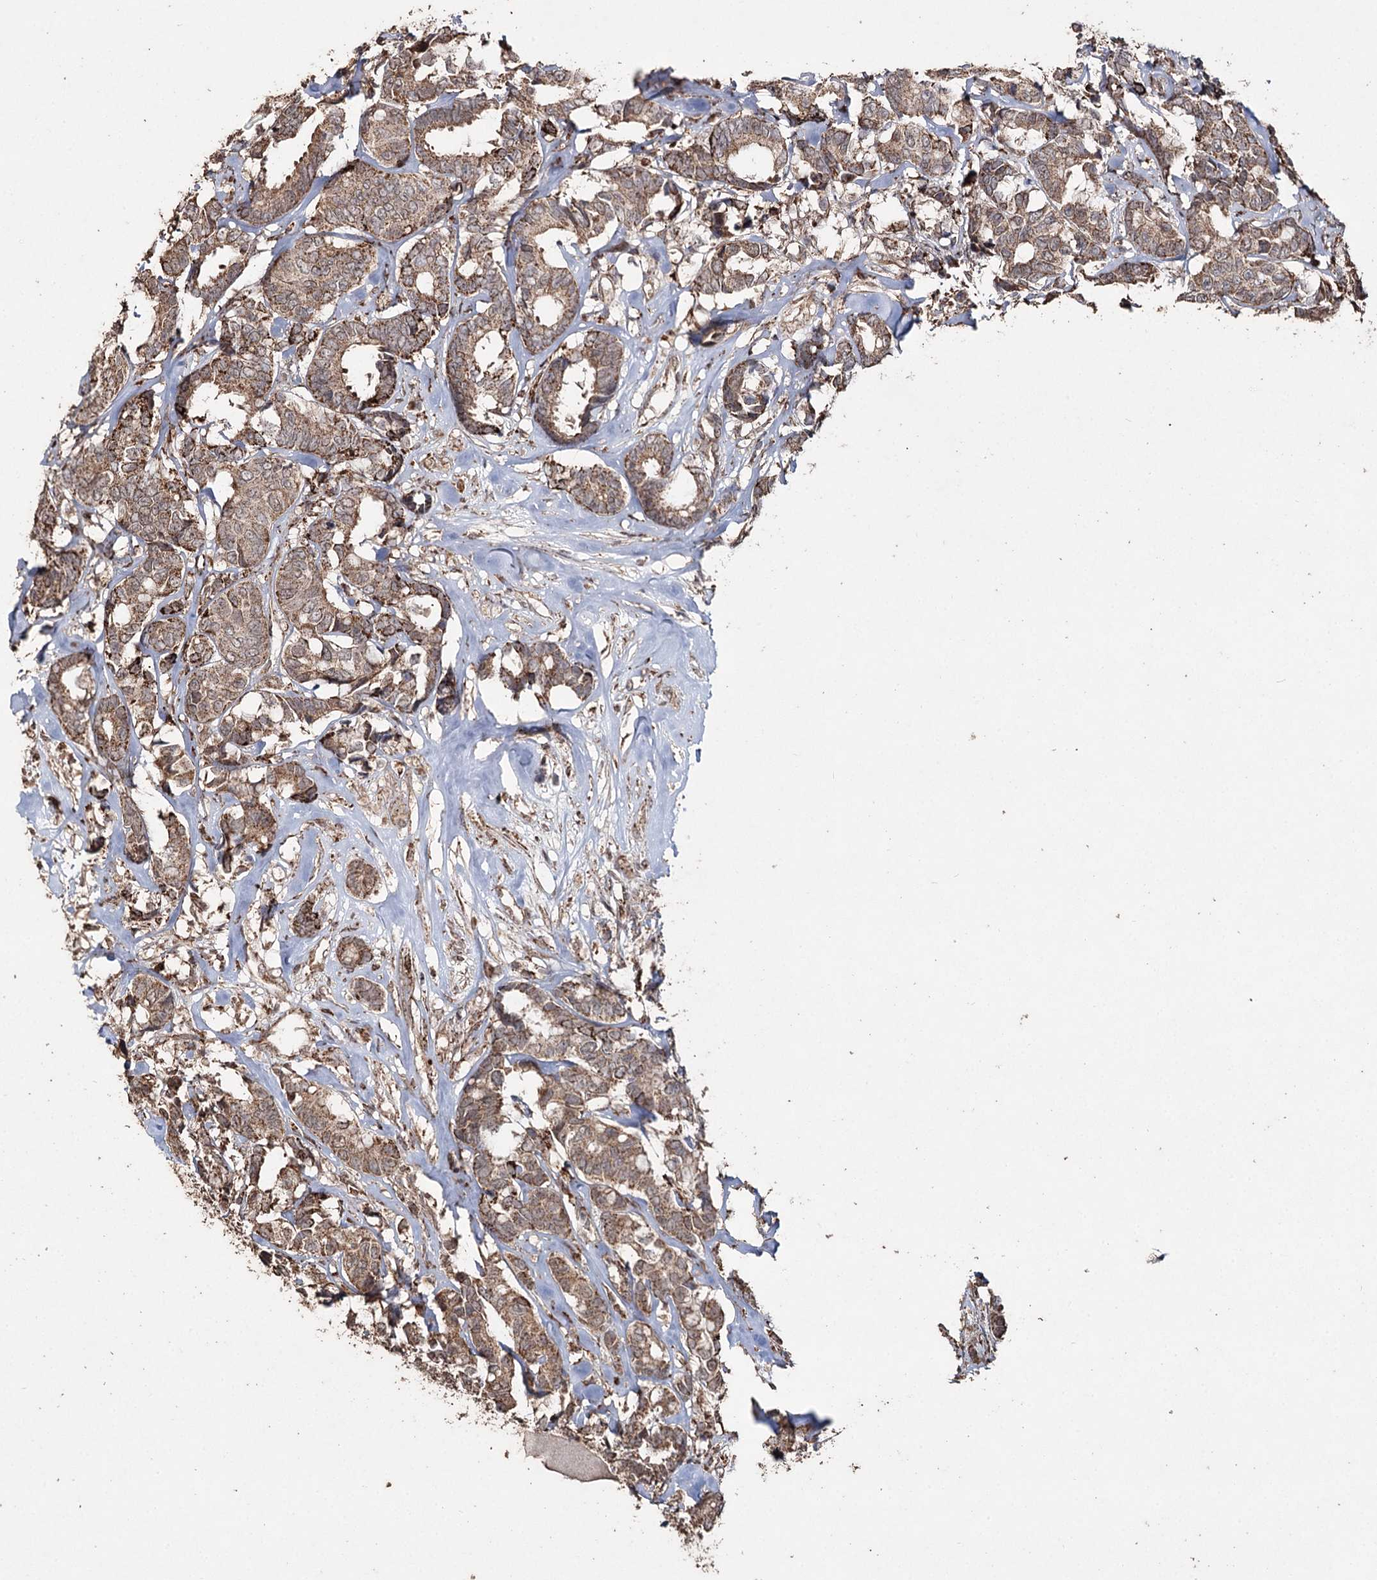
{"staining": {"intensity": "moderate", "quantity": ">75%", "location": "cytoplasmic/membranous"}, "tissue": "breast cancer", "cell_type": "Tumor cells", "image_type": "cancer", "snomed": [{"axis": "morphology", "description": "Duct carcinoma"}, {"axis": "topography", "description": "Breast"}], "caption": "This histopathology image demonstrates breast intraductal carcinoma stained with immunohistochemistry (IHC) to label a protein in brown. The cytoplasmic/membranous of tumor cells show moderate positivity for the protein. Nuclei are counter-stained blue.", "gene": "SLF2", "patient": {"sex": "female", "age": 87}}